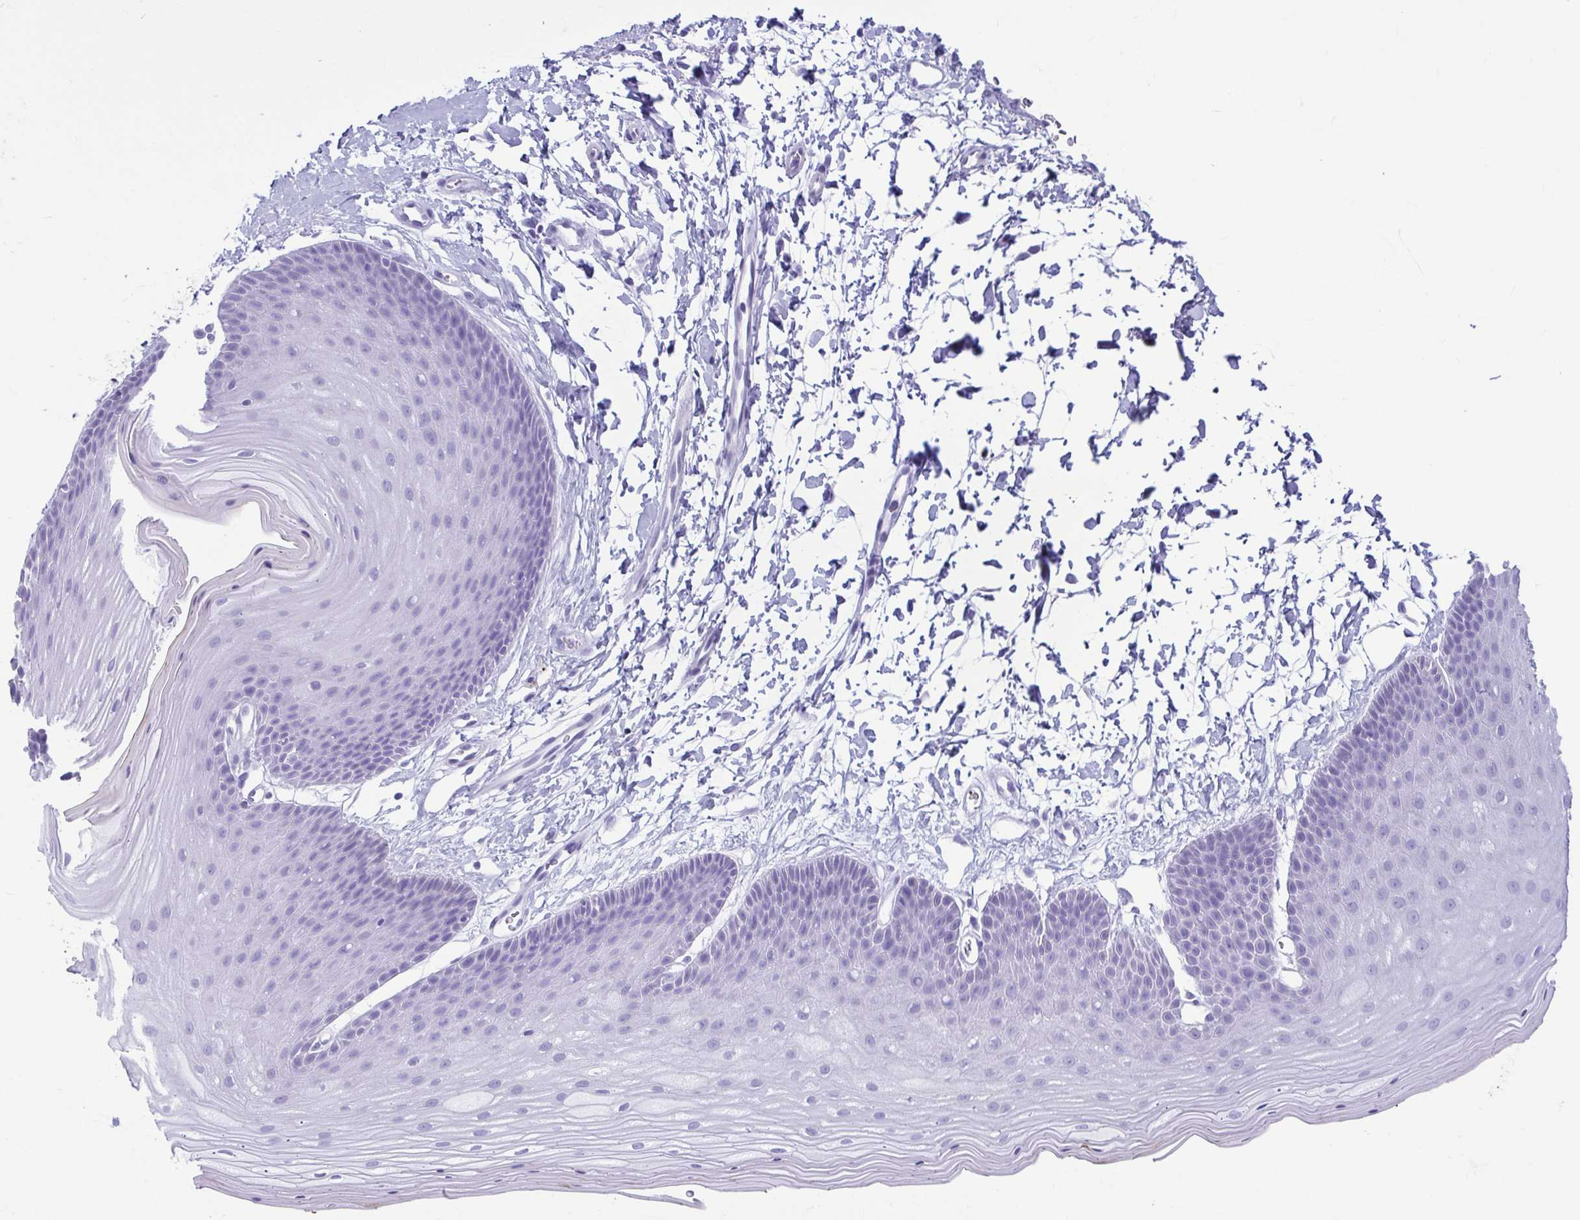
{"staining": {"intensity": "negative", "quantity": "none", "location": "none"}, "tissue": "skin", "cell_type": "Epidermal cells", "image_type": "normal", "snomed": [{"axis": "morphology", "description": "Normal tissue, NOS"}, {"axis": "topography", "description": "Anal"}], "caption": "The IHC photomicrograph has no significant staining in epidermal cells of skin. (DAB IHC visualized using brightfield microscopy, high magnification).", "gene": "TCEAL3", "patient": {"sex": "male", "age": 53}}